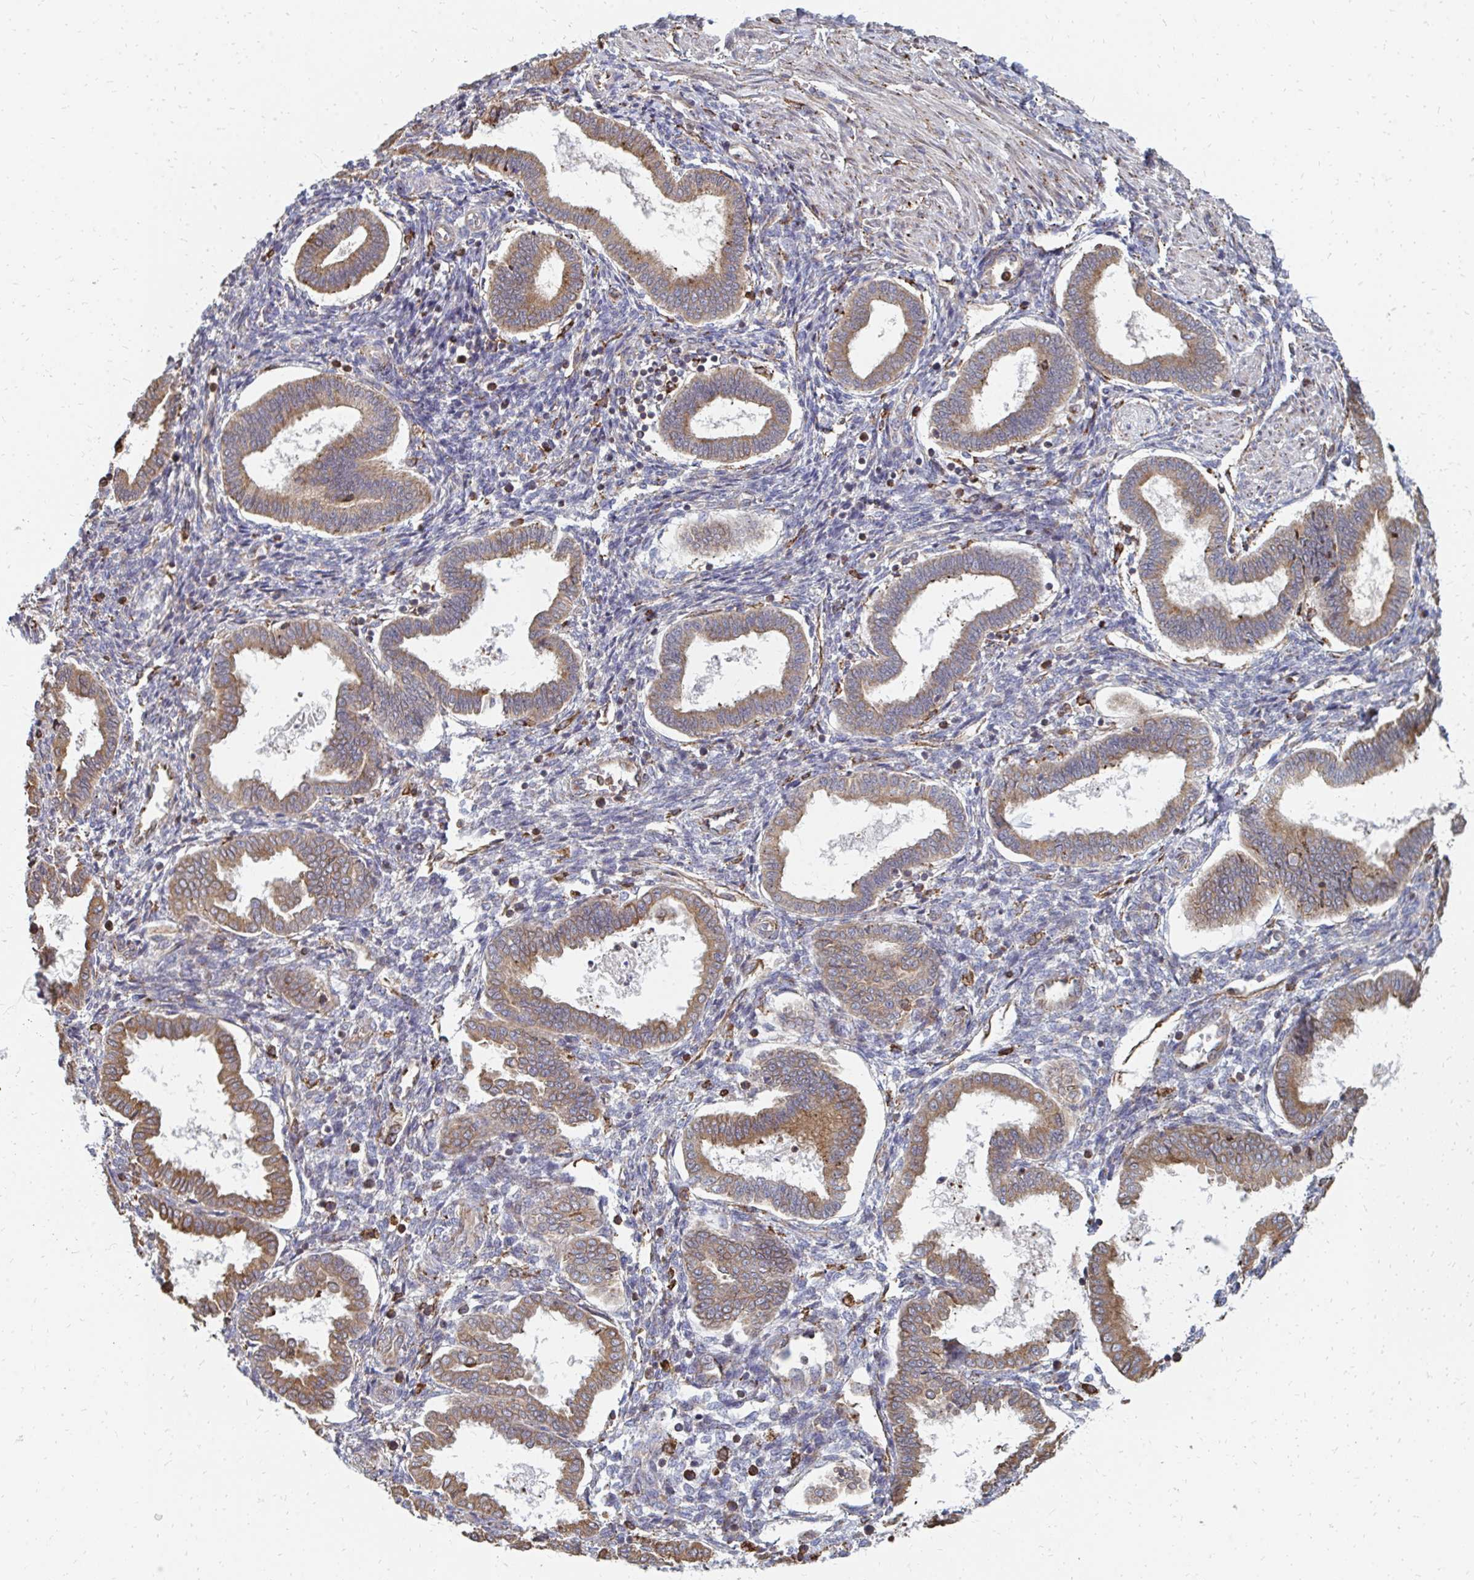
{"staining": {"intensity": "negative", "quantity": "none", "location": "none"}, "tissue": "endometrium", "cell_type": "Cells in endometrial stroma", "image_type": "normal", "snomed": [{"axis": "morphology", "description": "Normal tissue, NOS"}, {"axis": "topography", "description": "Endometrium"}], "caption": "There is no significant staining in cells in endometrial stroma of endometrium. (Stains: DAB (3,3'-diaminobenzidine) immunohistochemistry with hematoxylin counter stain, Microscopy: brightfield microscopy at high magnification).", "gene": "PPP1R13L", "patient": {"sex": "female", "age": 24}}